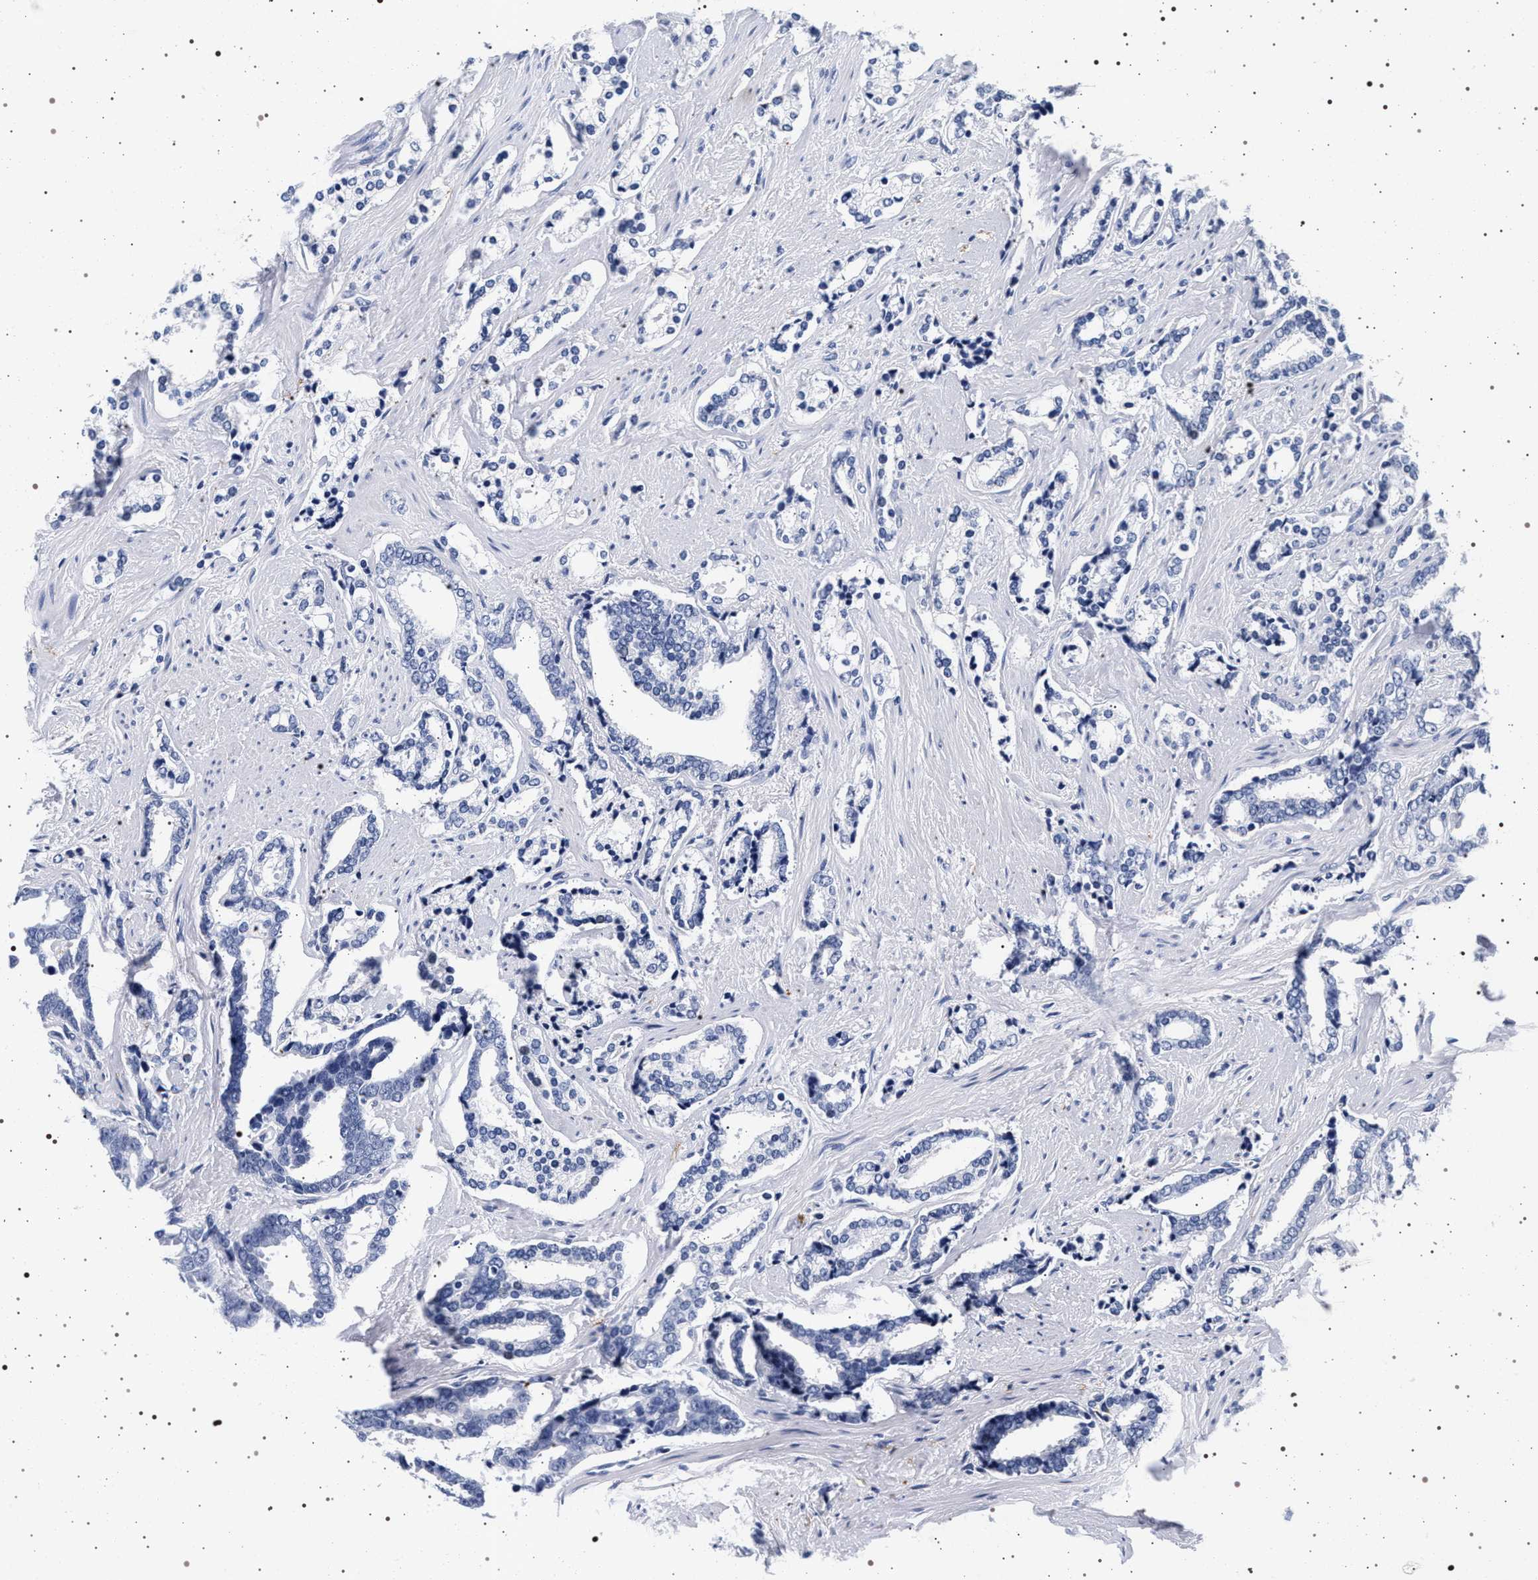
{"staining": {"intensity": "negative", "quantity": "none", "location": "none"}, "tissue": "prostate cancer", "cell_type": "Tumor cells", "image_type": "cancer", "snomed": [{"axis": "morphology", "description": "Adenocarcinoma, High grade"}, {"axis": "topography", "description": "Prostate"}], "caption": "There is no significant positivity in tumor cells of prostate cancer (high-grade adenocarcinoma). (DAB (3,3'-diaminobenzidine) immunohistochemistry (IHC) with hematoxylin counter stain).", "gene": "SYN1", "patient": {"sex": "male", "age": 67}}